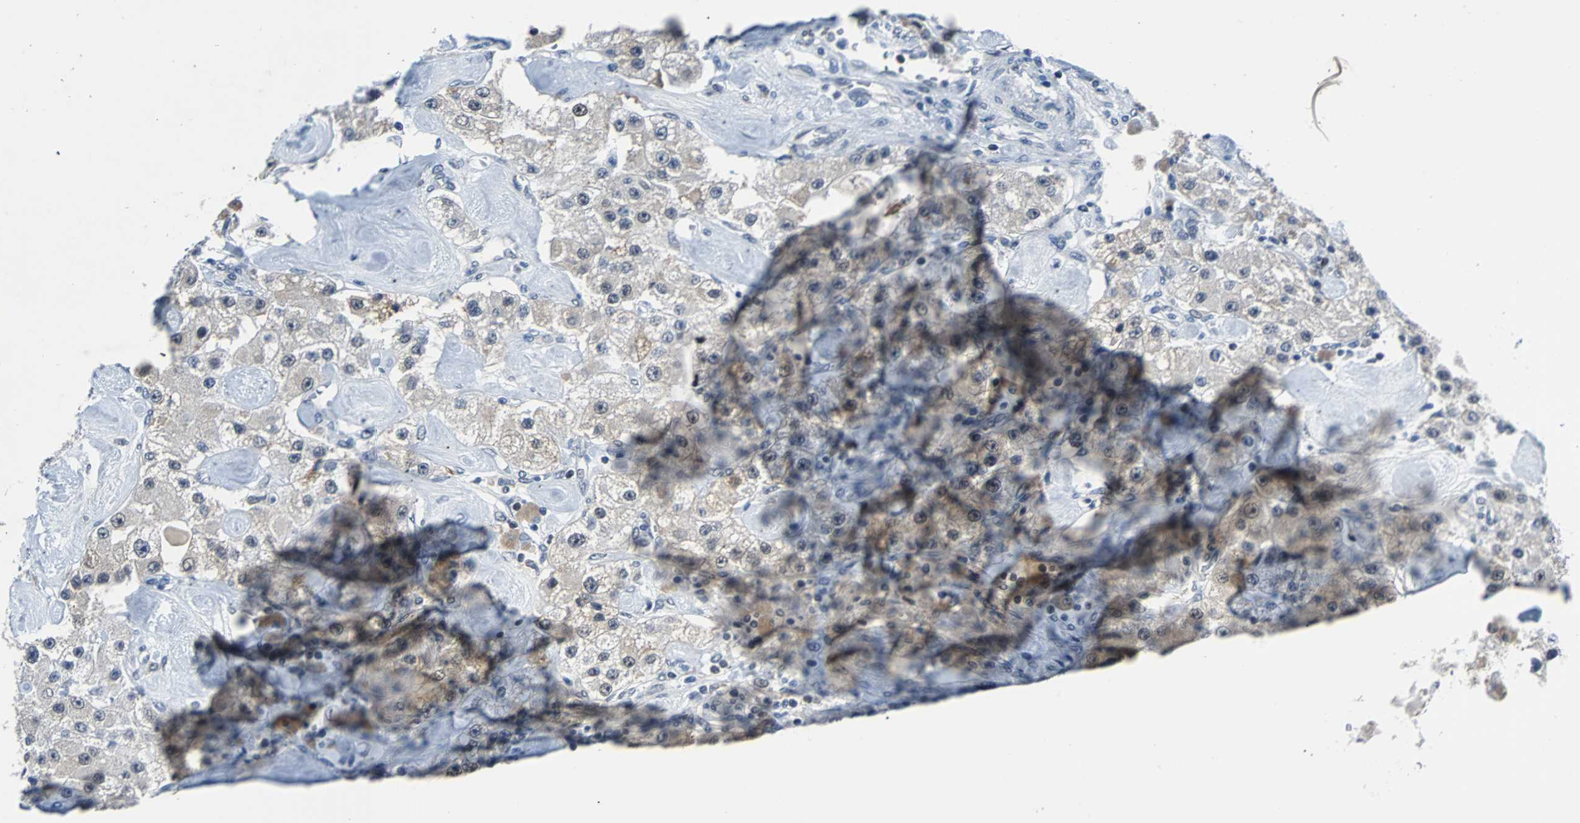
{"staining": {"intensity": "weak", "quantity": "25%-75%", "location": "cytoplasmic/membranous"}, "tissue": "carcinoid", "cell_type": "Tumor cells", "image_type": "cancer", "snomed": [{"axis": "morphology", "description": "Carcinoid, malignant, NOS"}, {"axis": "topography", "description": "Pancreas"}], "caption": "Carcinoid (malignant) stained with immunohistochemistry (IHC) exhibits weak cytoplasmic/membranous staining in approximately 25%-75% of tumor cells.", "gene": "USP28", "patient": {"sex": "male", "age": 41}}